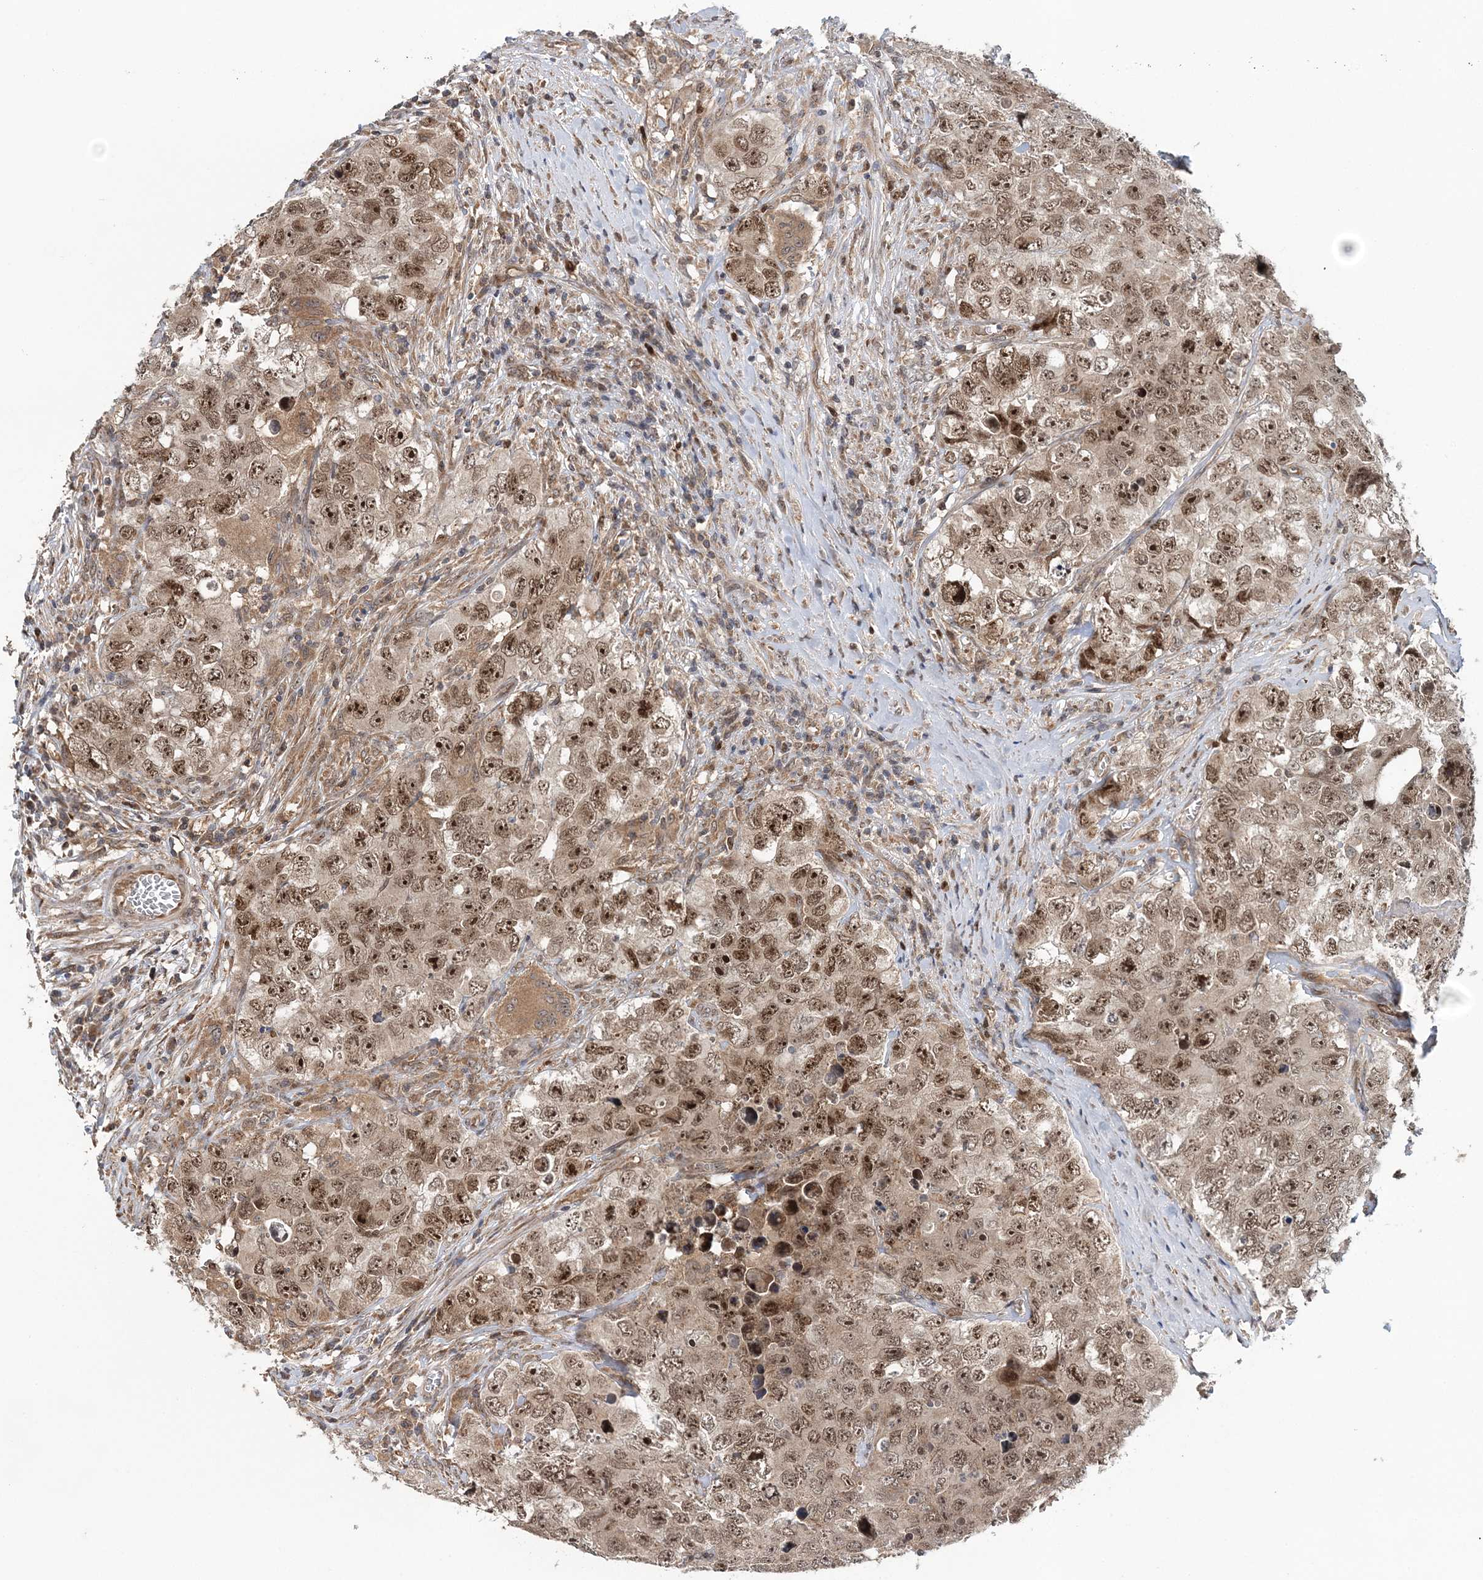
{"staining": {"intensity": "moderate", "quantity": ">75%", "location": "nuclear"}, "tissue": "testis cancer", "cell_type": "Tumor cells", "image_type": "cancer", "snomed": [{"axis": "morphology", "description": "Seminoma, NOS"}, {"axis": "morphology", "description": "Carcinoma, Embryonal, NOS"}, {"axis": "topography", "description": "Testis"}], "caption": "Testis seminoma tissue demonstrates moderate nuclear positivity in about >75% of tumor cells The protein is stained brown, and the nuclei are stained in blue (DAB (3,3'-diaminobenzidine) IHC with brightfield microscopy, high magnification).", "gene": "KIF4A", "patient": {"sex": "male", "age": 43}}